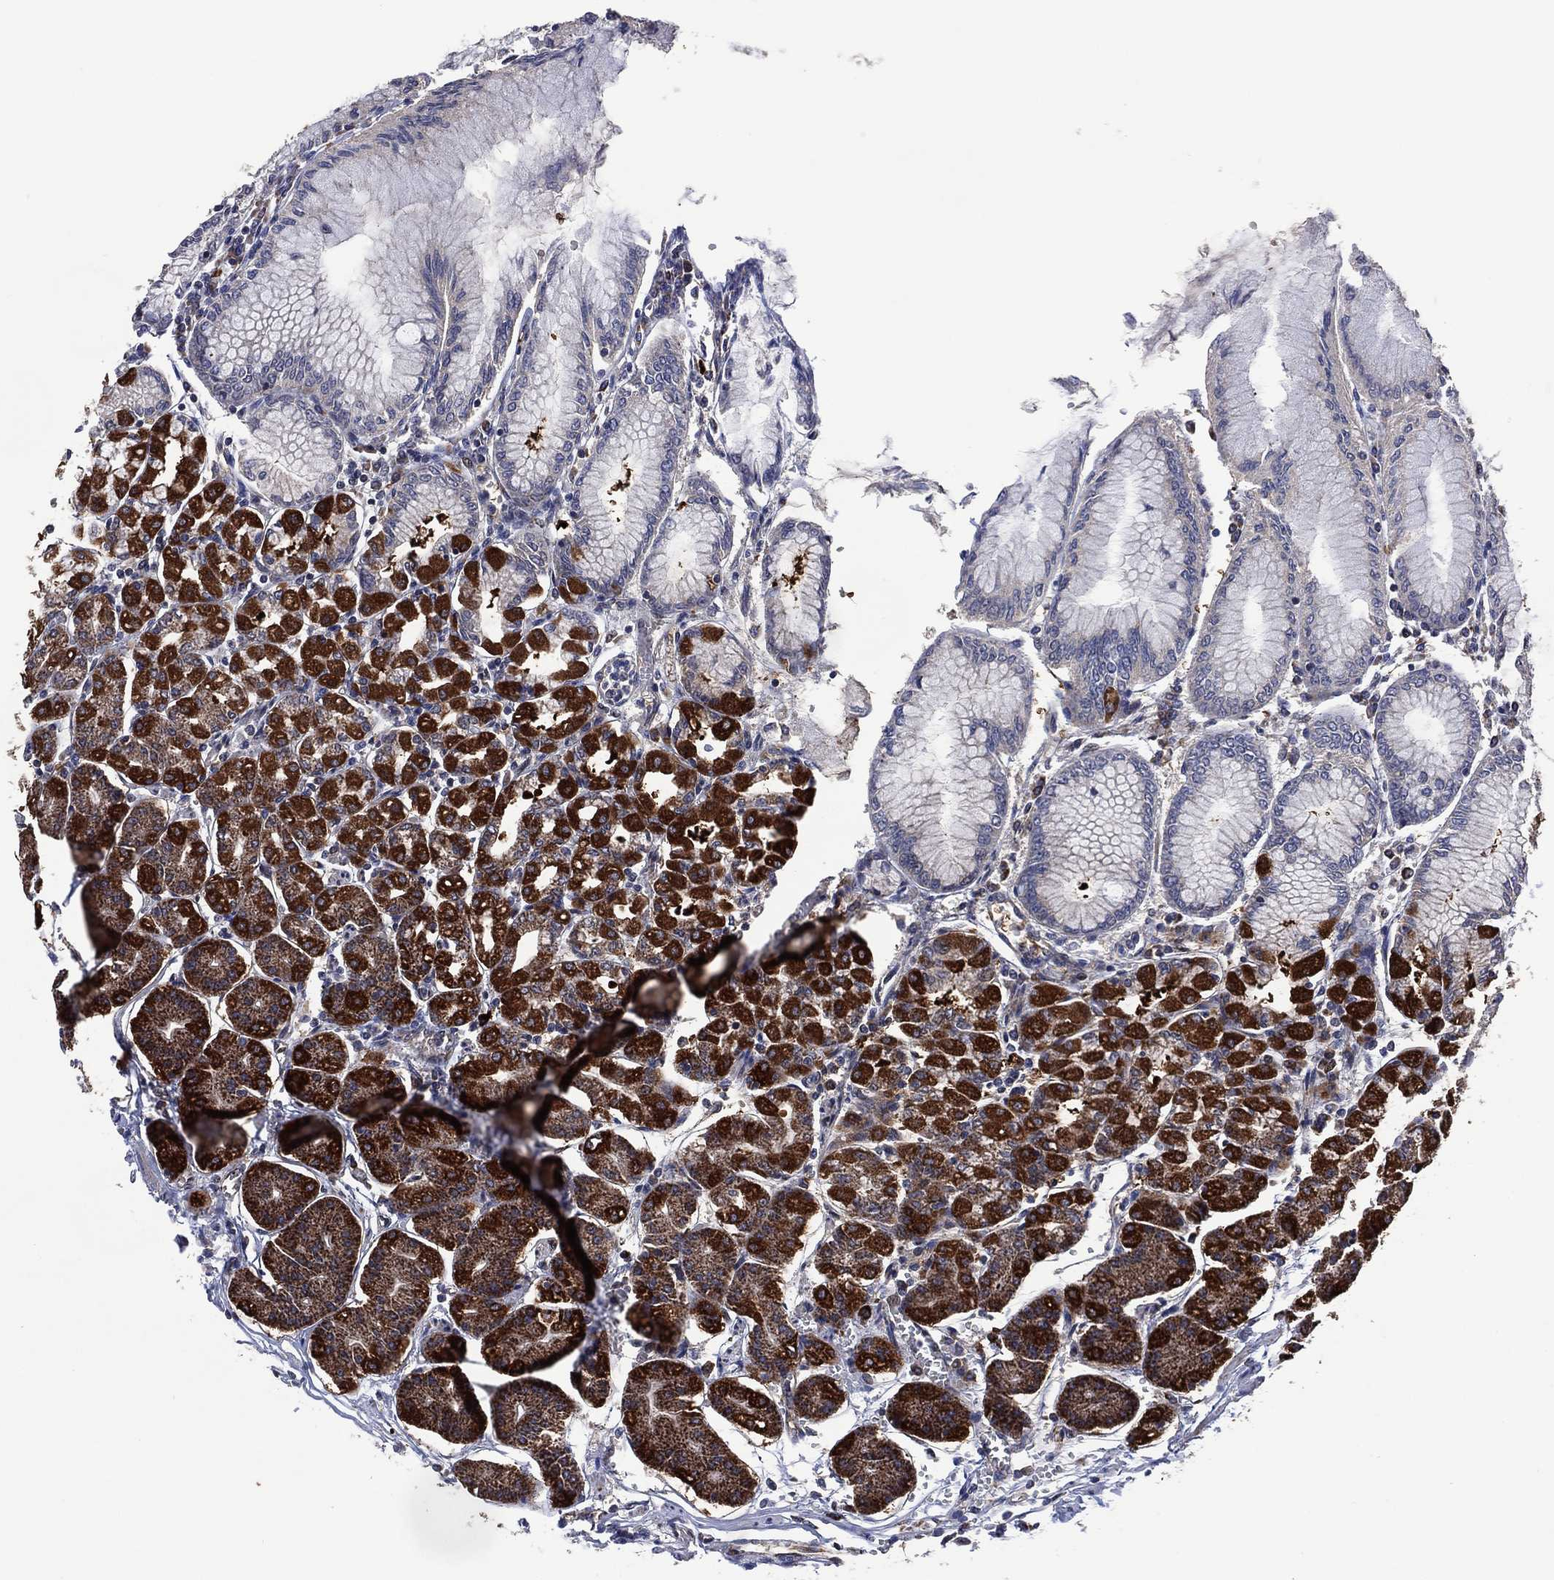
{"staining": {"intensity": "strong", "quantity": "25%-75%", "location": "cytoplasmic/membranous"}, "tissue": "stomach", "cell_type": "Glandular cells", "image_type": "normal", "snomed": [{"axis": "morphology", "description": "Normal tissue, NOS"}, {"axis": "topography", "description": "Skeletal muscle"}, {"axis": "topography", "description": "Stomach"}], "caption": "Immunohistochemistry (DAB (3,3'-diaminobenzidine)) staining of normal stomach exhibits strong cytoplasmic/membranous protein staining in about 25%-75% of glandular cells. (Brightfield microscopy of DAB IHC at high magnification).", "gene": "HTD2", "patient": {"sex": "female", "age": 57}}